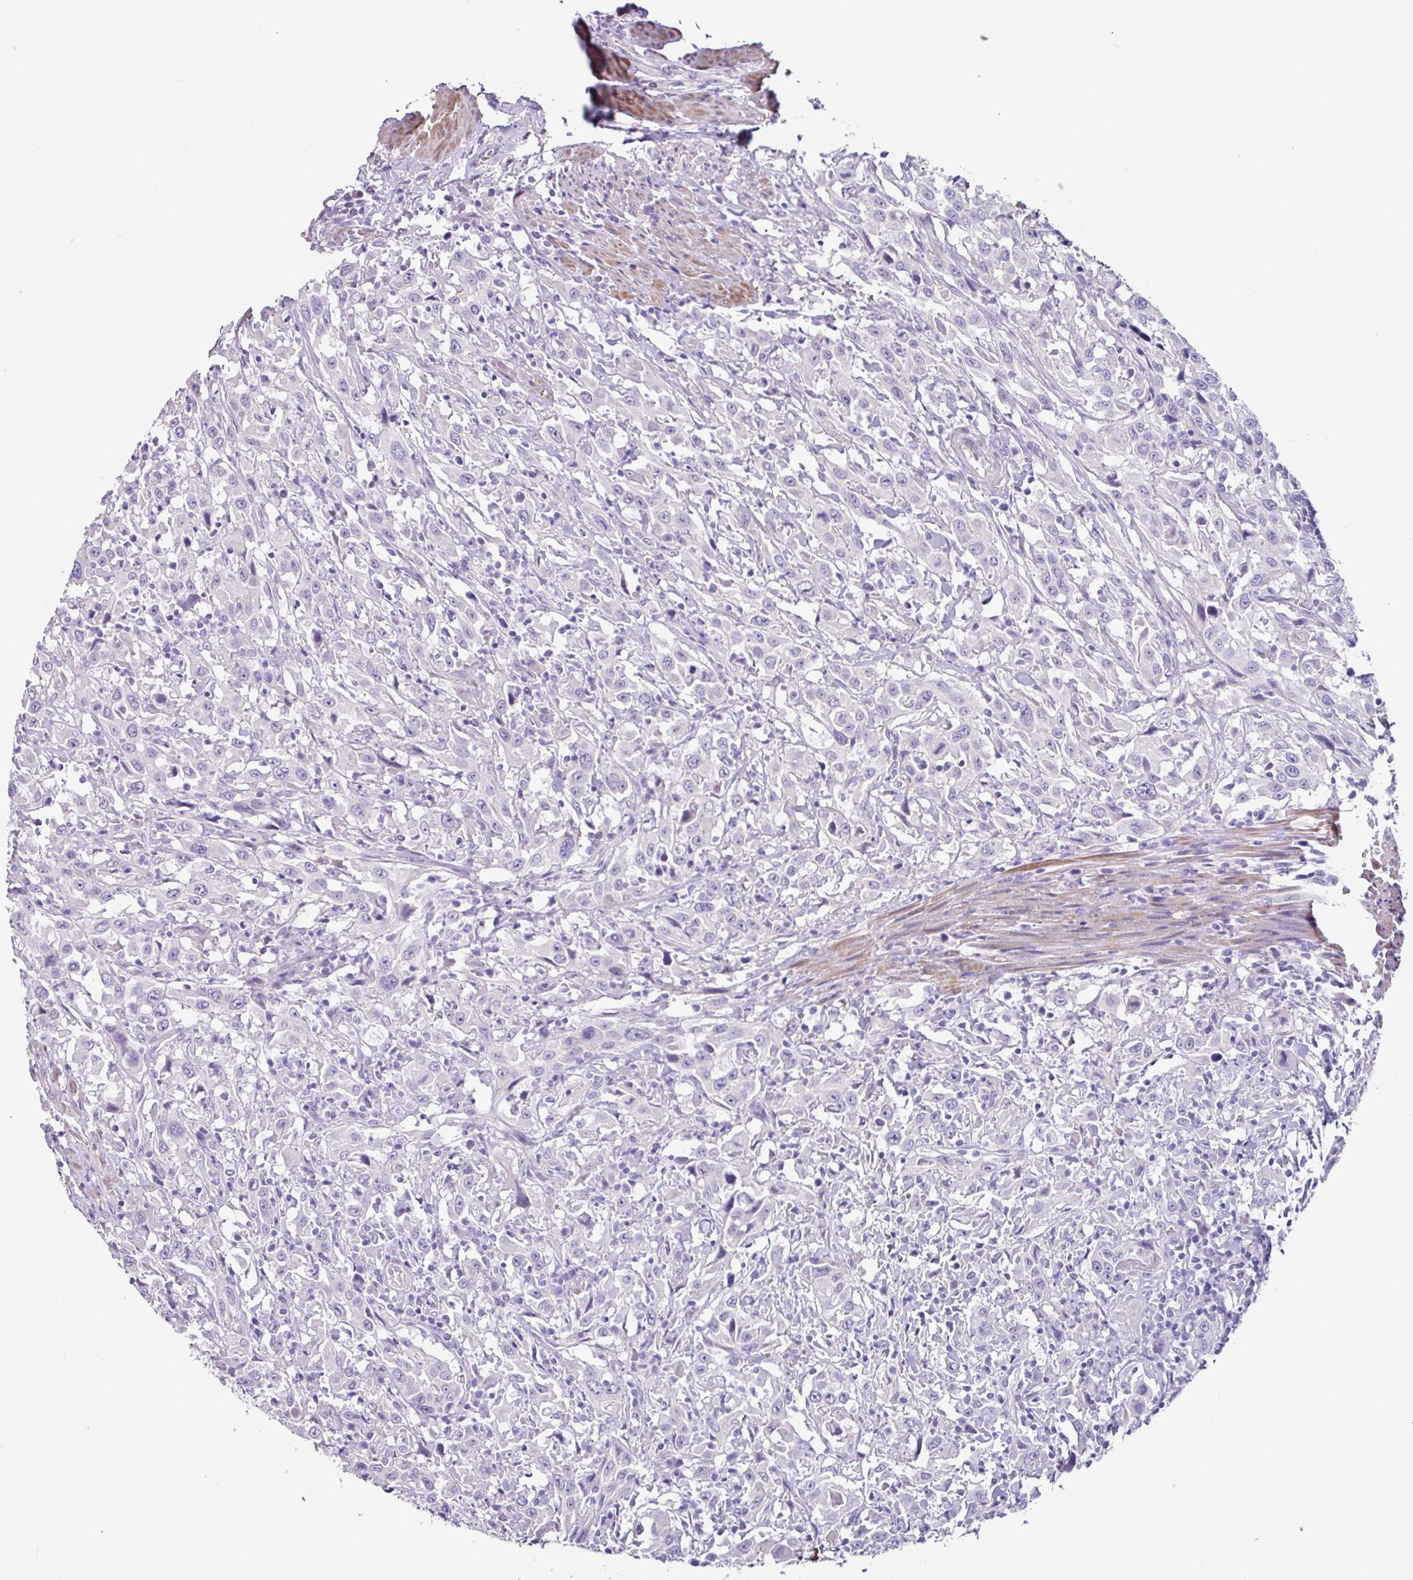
{"staining": {"intensity": "negative", "quantity": "none", "location": "none"}, "tissue": "urothelial cancer", "cell_type": "Tumor cells", "image_type": "cancer", "snomed": [{"axis": "morphology", "description": "Urothelial carcinoma, High grade"}, {"axis": "topography", "description": "Urinary bladder"}], "caption": "This is a histopathology image of immunohistochemistry (IHC) staining of high-grade urothelial carcinoma, which shows no expression in tumor cells. (Brightfield microscopy of DAB (3,3'-diaminobenzidine) immunohistochemistry at high magnification).", "gene": "OTX1", "patient": {"sex": "male", "age": 61}}